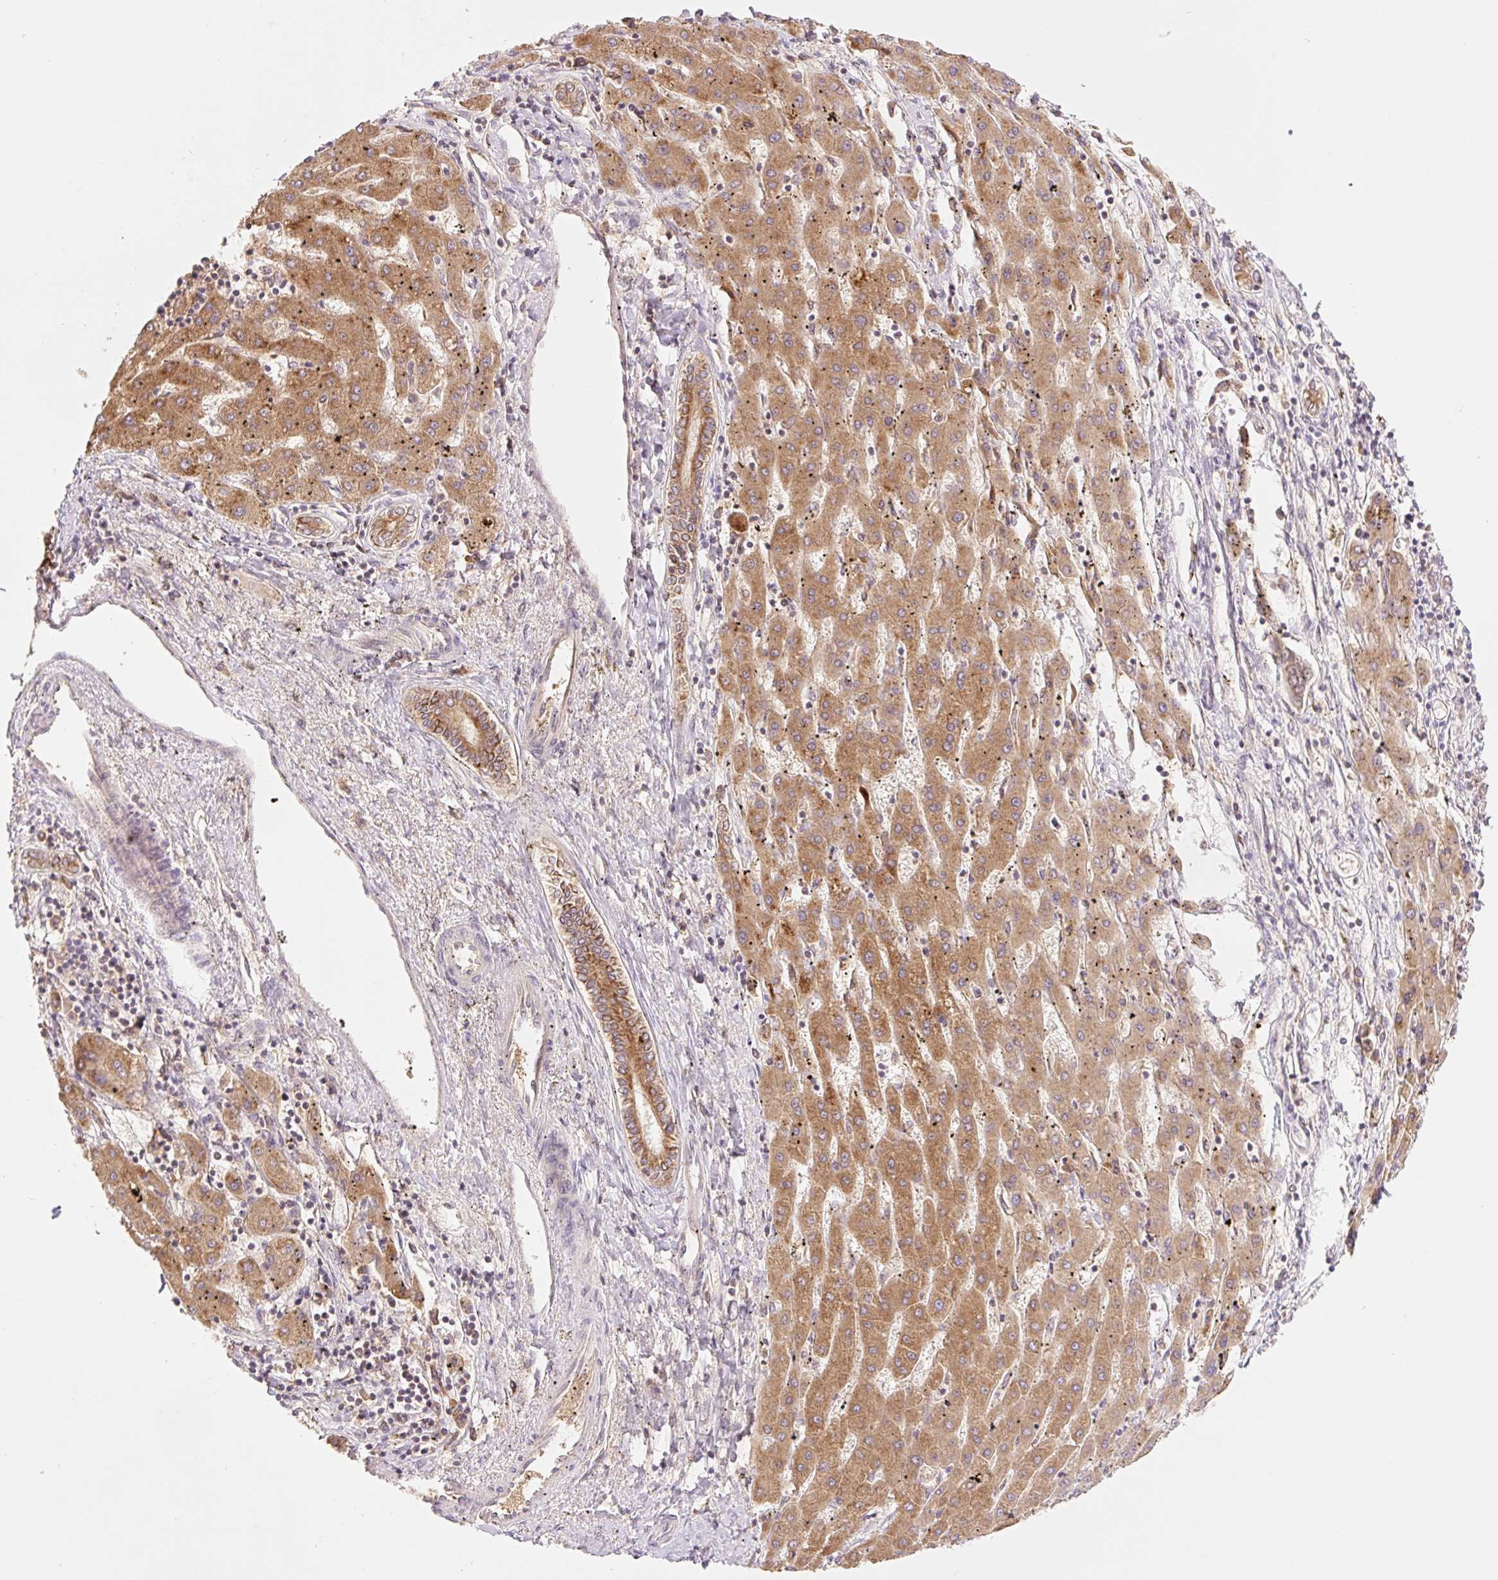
{"staining": {"intensity": "moderate", "quantity": ">75%", "location": "cytoplasmic/membranous"}, "tissue": "liver cancer", "cell_type": "Tumor cells", "image_type": "cancer", "snomed": [{"axis": "morphology", "description": "Carcinoma, Hepatocellular, NOS"}, {"axis": "topography", "description": "Liver"}], "caption": "Immunohistochemical staining of human liver cancer shows moderate cytoplasmic/membranous protein positivity in about >75% of tumor cells. (Stains: DAB (3,3'-diaminobenzidine) in brown, nuclei in blue, Microscopy: brightfield microscopy at high magnification).", "gene": "YJU2B", "patient": {"sex": "male", "age": 72}}